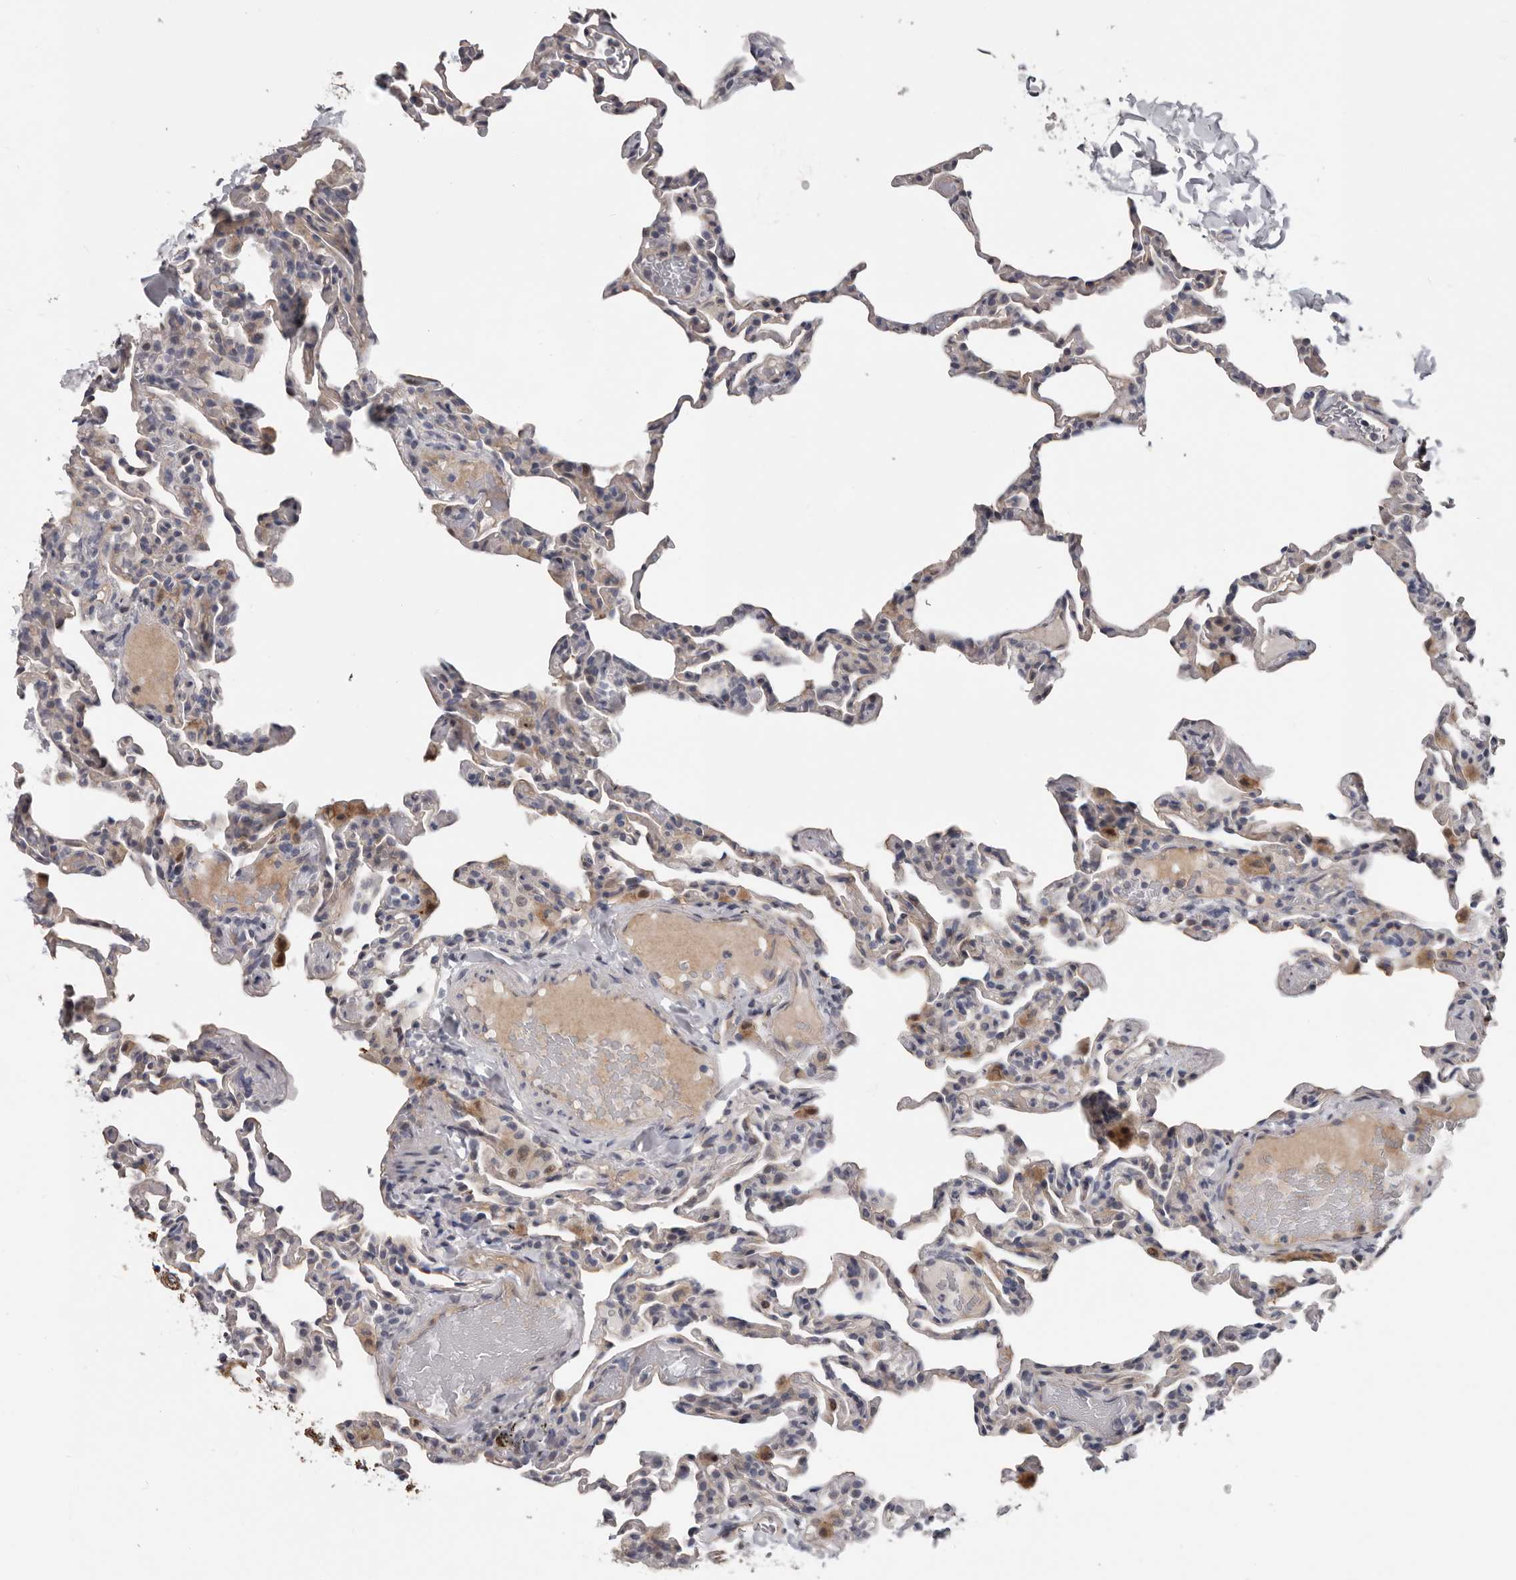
{"staining": {"intensity": "negative", "quantity": "none", "location": "none"}, "tissue": "lung", "cell_type": "Alveolar cells", "image_type": "normal", "snomed": [{"axis": "morphology", "description": "Normal tissue, NOS"}, {"axis": "topography", "description": "Lung"}], "caption": "Alveolar cells show no significant staining in benign lung. Brightfield microscopy of IHC stained with DAB (3,3'-diaminobenzidine) (brown) and hematoxylin (blue), captured at high magnification.", "gene": "RNF217", "patient": {"sex": "male", "age": 20}}